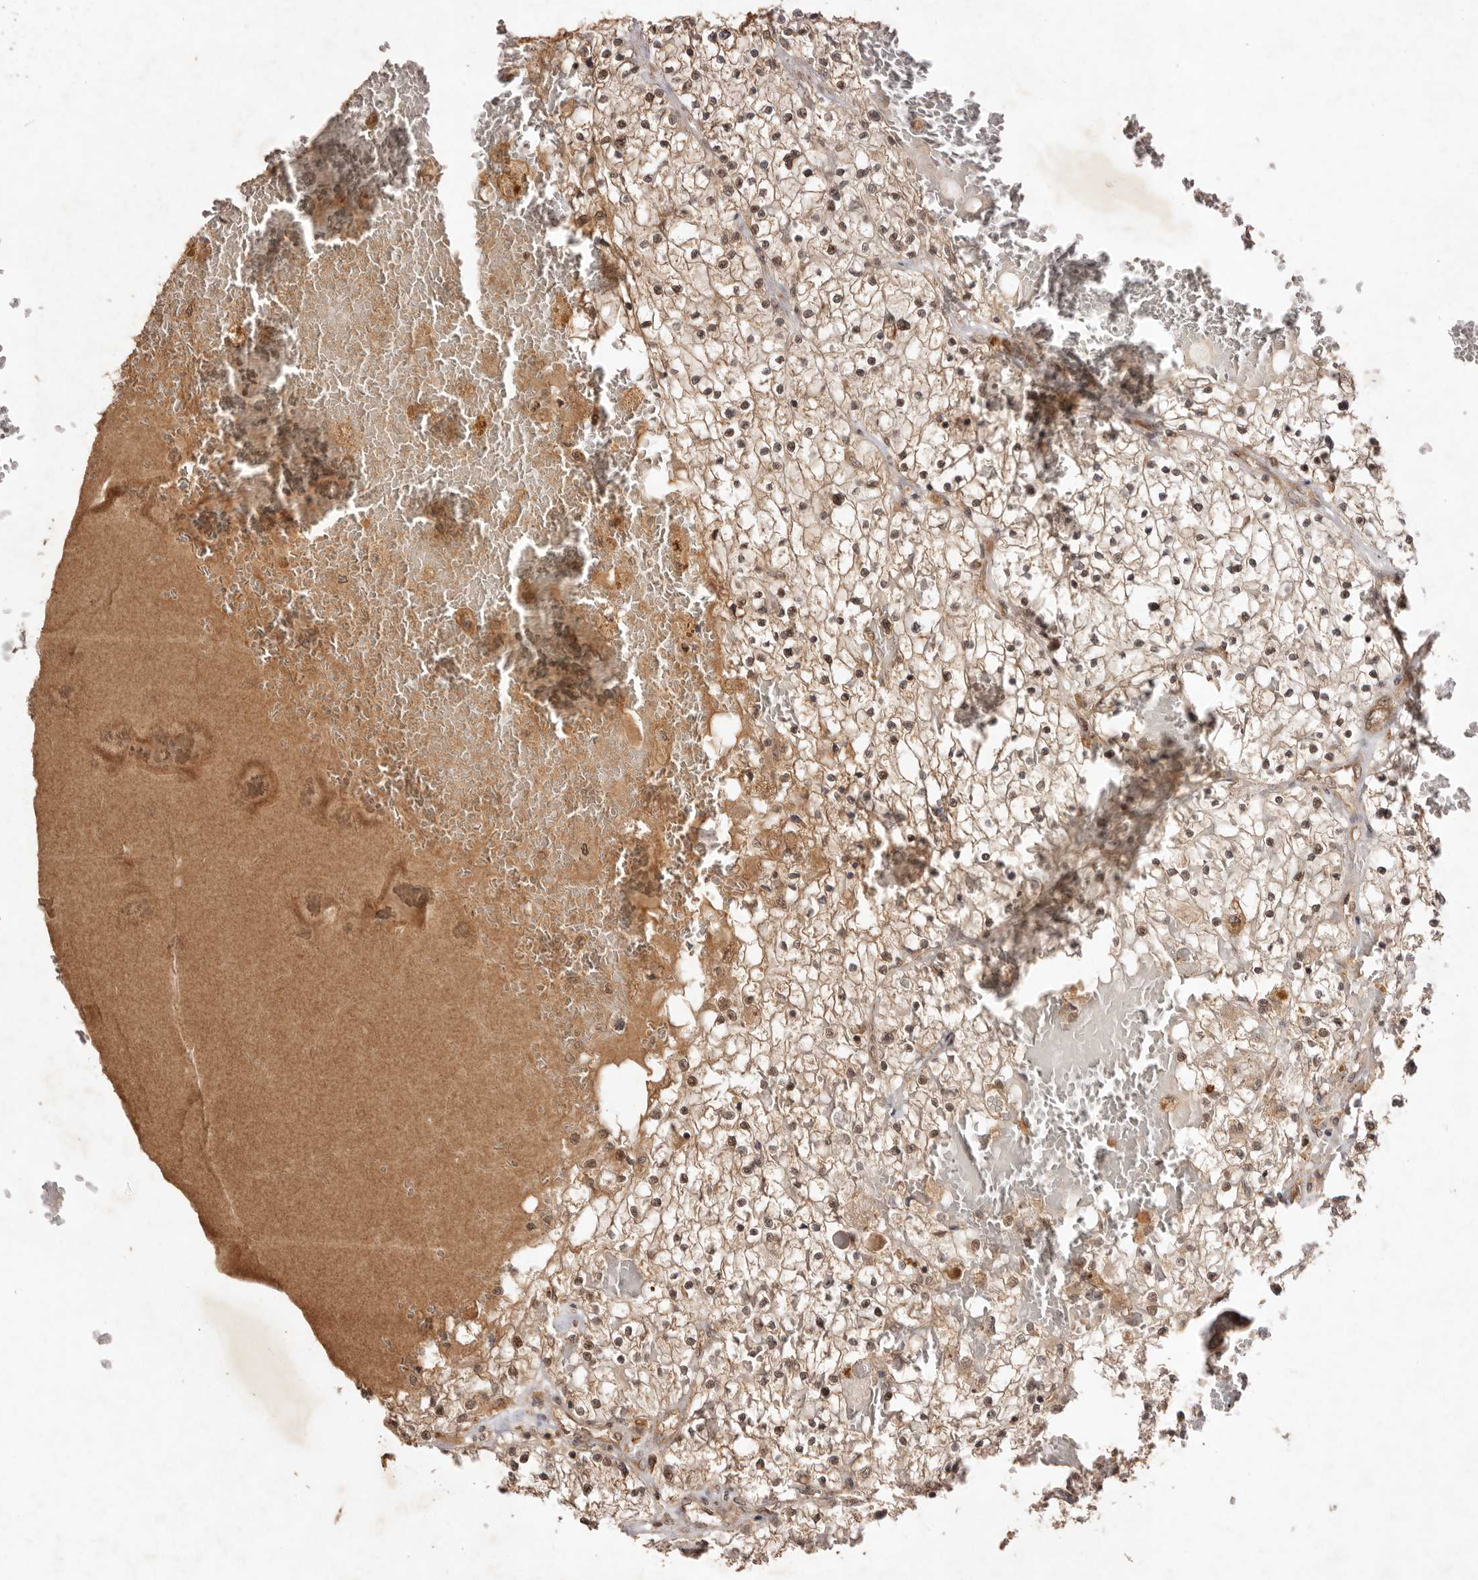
{"staining": {"intensity": "moderate", "quantity": ">75%", "location": "cytoplasmic/membranous,nuclear"}, "tissue": "renal cancer", "cell_type": "Tumor cells", "image_type": "cancer", "snomed": [{"axis": "morphology", "description": "Normal tissue, NOS"}, {"axis": "morphology", "description": "Adenocarcinoma, NOS"}, {"axis": "topography", "description": "Kidney"}], "caption": "High-power microscopy captured an immunohistochemistry histopathology image of renal cancer, revealing moderate cytoplasmic/membranous and nuclear positivity in about >75% of tumor cells.", "gene": "TARS2", "patient": {"sex": "male", "age": 68}}